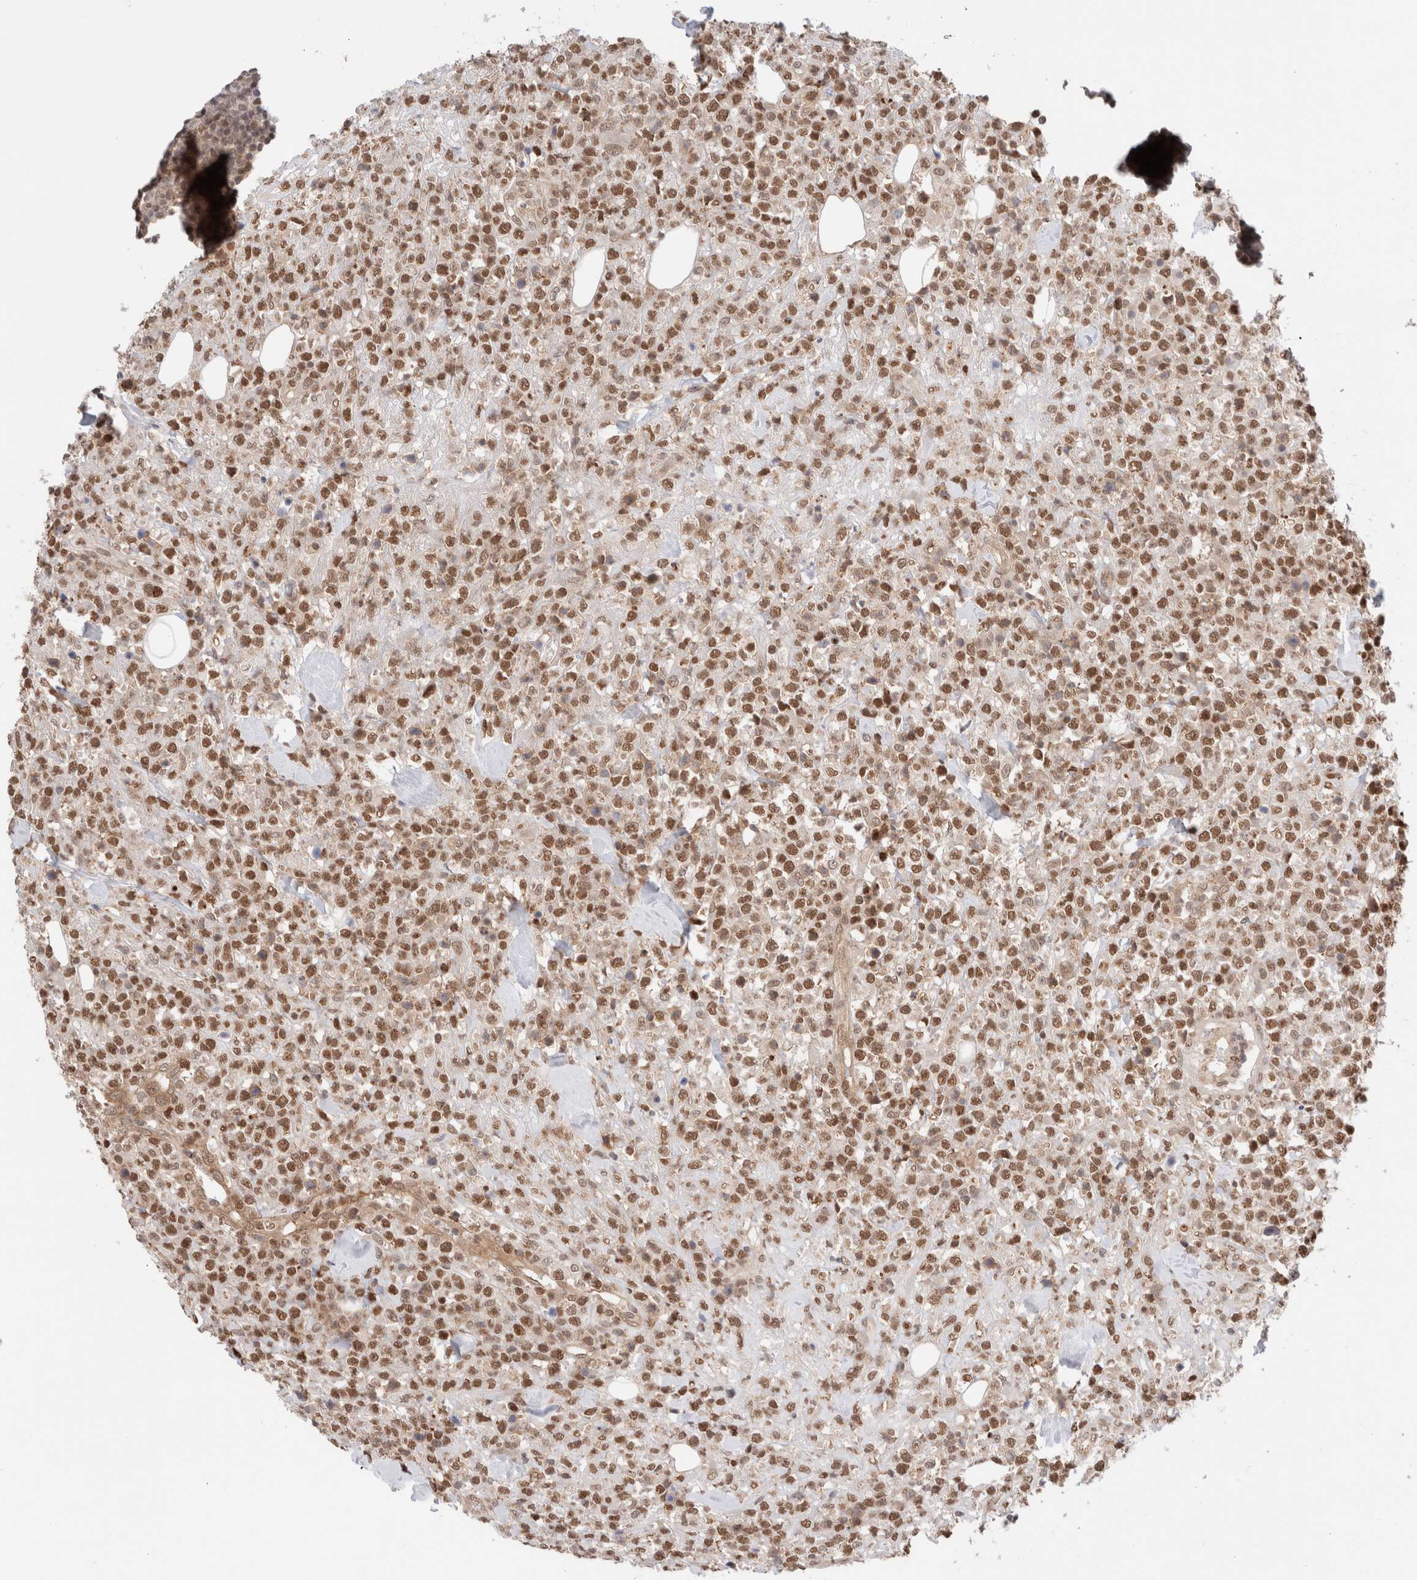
{"staining": {"intensity": "moderate", "quantity": ">75%", "location": "nuclear"}, "tissue": "lymphoma", "cell_type": "Tumor cells", "image_type": "cancer", "snomed": [{"axis": "morphology", "description": "Malignant lymphoma, non-Hodgkin's type, High grade"}, {"axis": "topography", "description": "Colon"}], "caption": "Tumor cells demonstrate medium levels of moderate nuclear expression in about >75% of cells in human malignant lymphoma, non-Hodgkin's type (high-grade). The staining is performed using DAB (3,3'-diaminobenzidine) brown chromogen to label protein expression. The nuclei are counter-stained blue using hematoxylin.", "gene": "GATAD2A", "patient": {"sex": "female", "age": 53}}